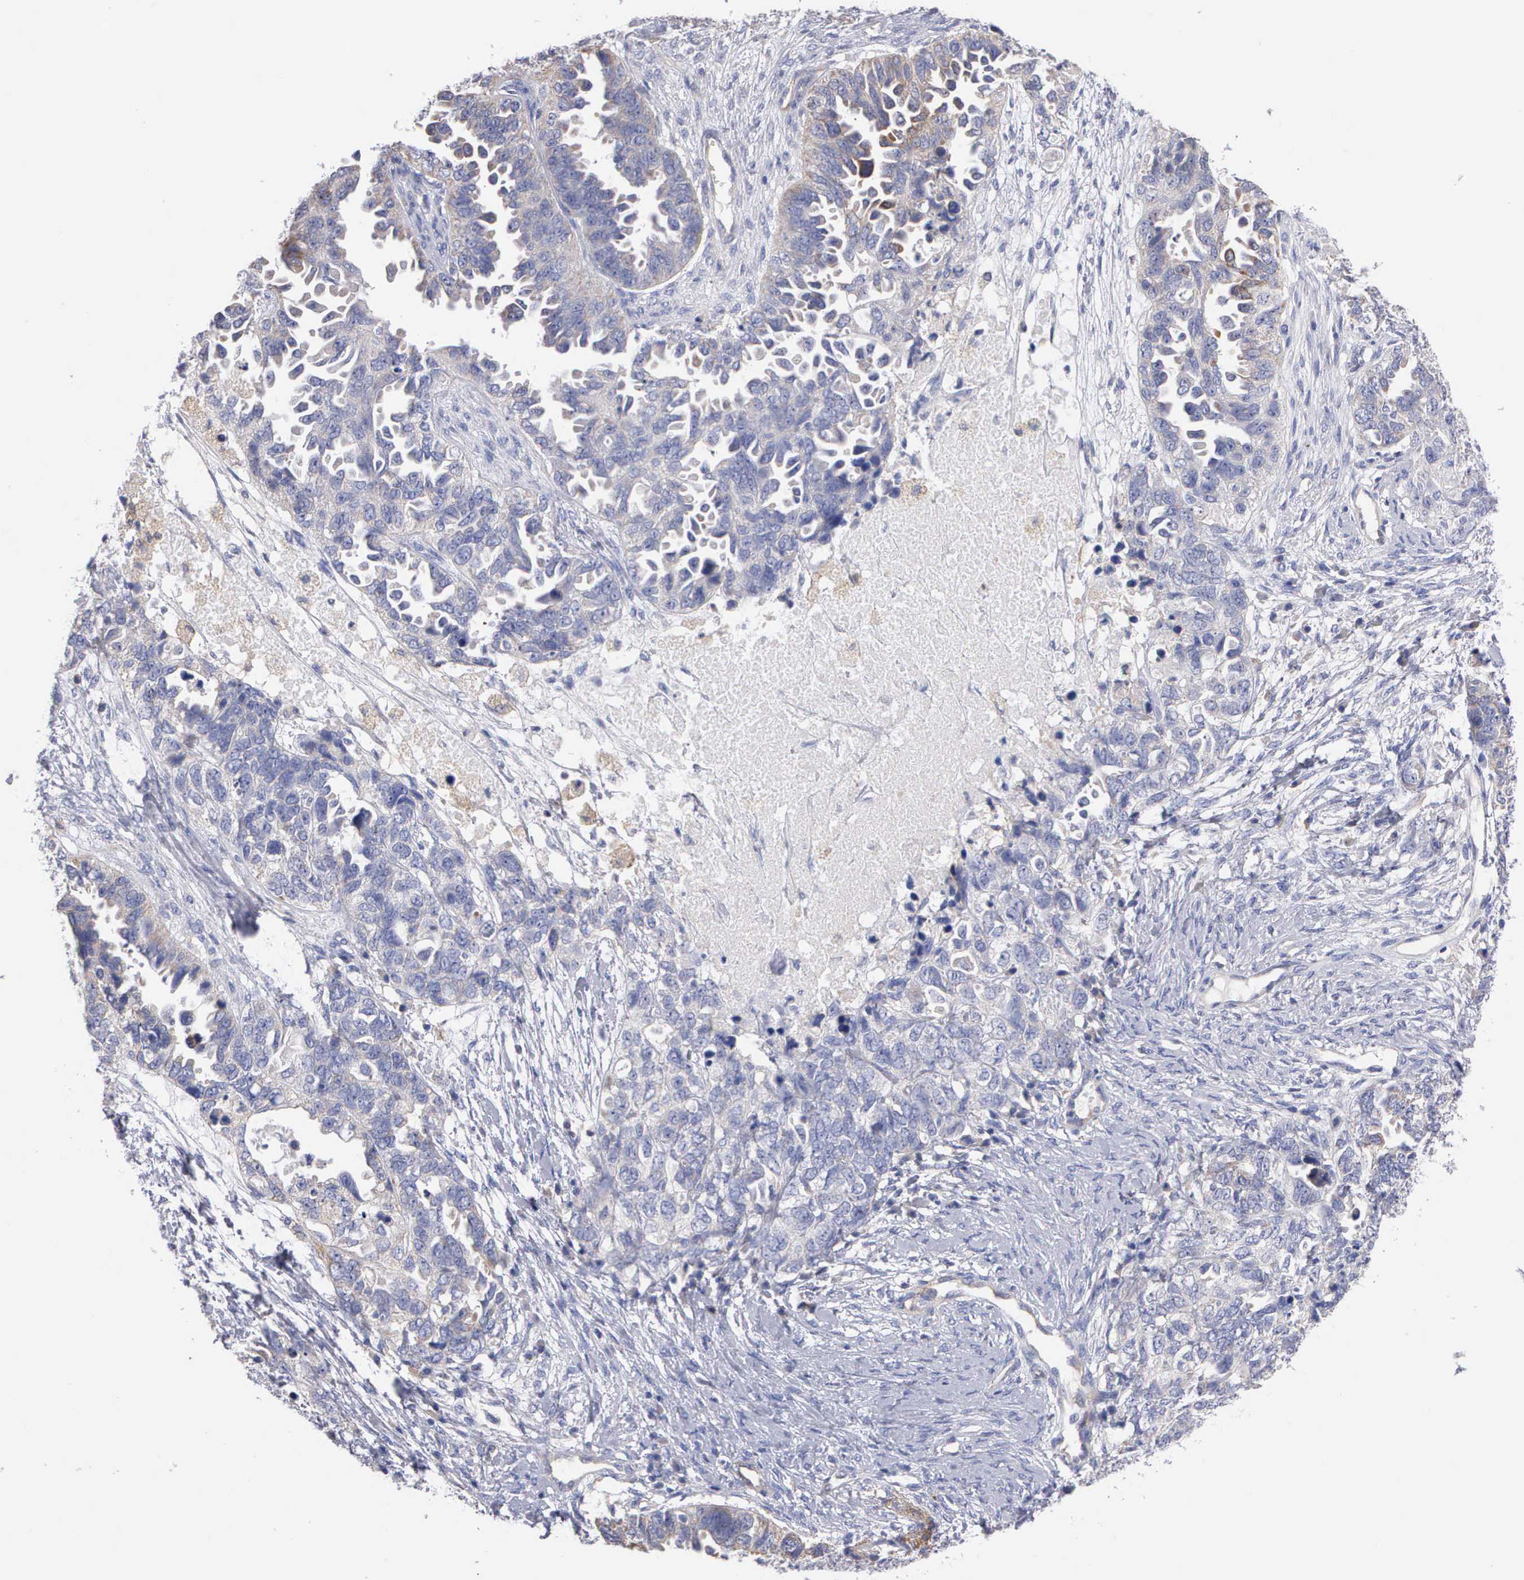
{"staining": {"intensity": "negative", "quantity": "none", "location": "none"}, "tissue": "ovarian cancer", "cell_type": "Tumor cells", "image_type": "cancer", "snomed": [{"axis": "morphology", "description": "Cystadenocarcinoma, serous, NOS"}, {"axis": "topography", "description": "Ovary"}], "caption": "Serous cystadenocarcinoma (ovarian) was stained to show a protein in brown. There is no significant staining in tumor cells. (Stains: DAB immunohistochemistry with hematoxylin counter stain, Microscopy: brightfield microscopy at high magnification).", "gene": "PTGS2", "patient": {"sex": "female", "age": 82}}